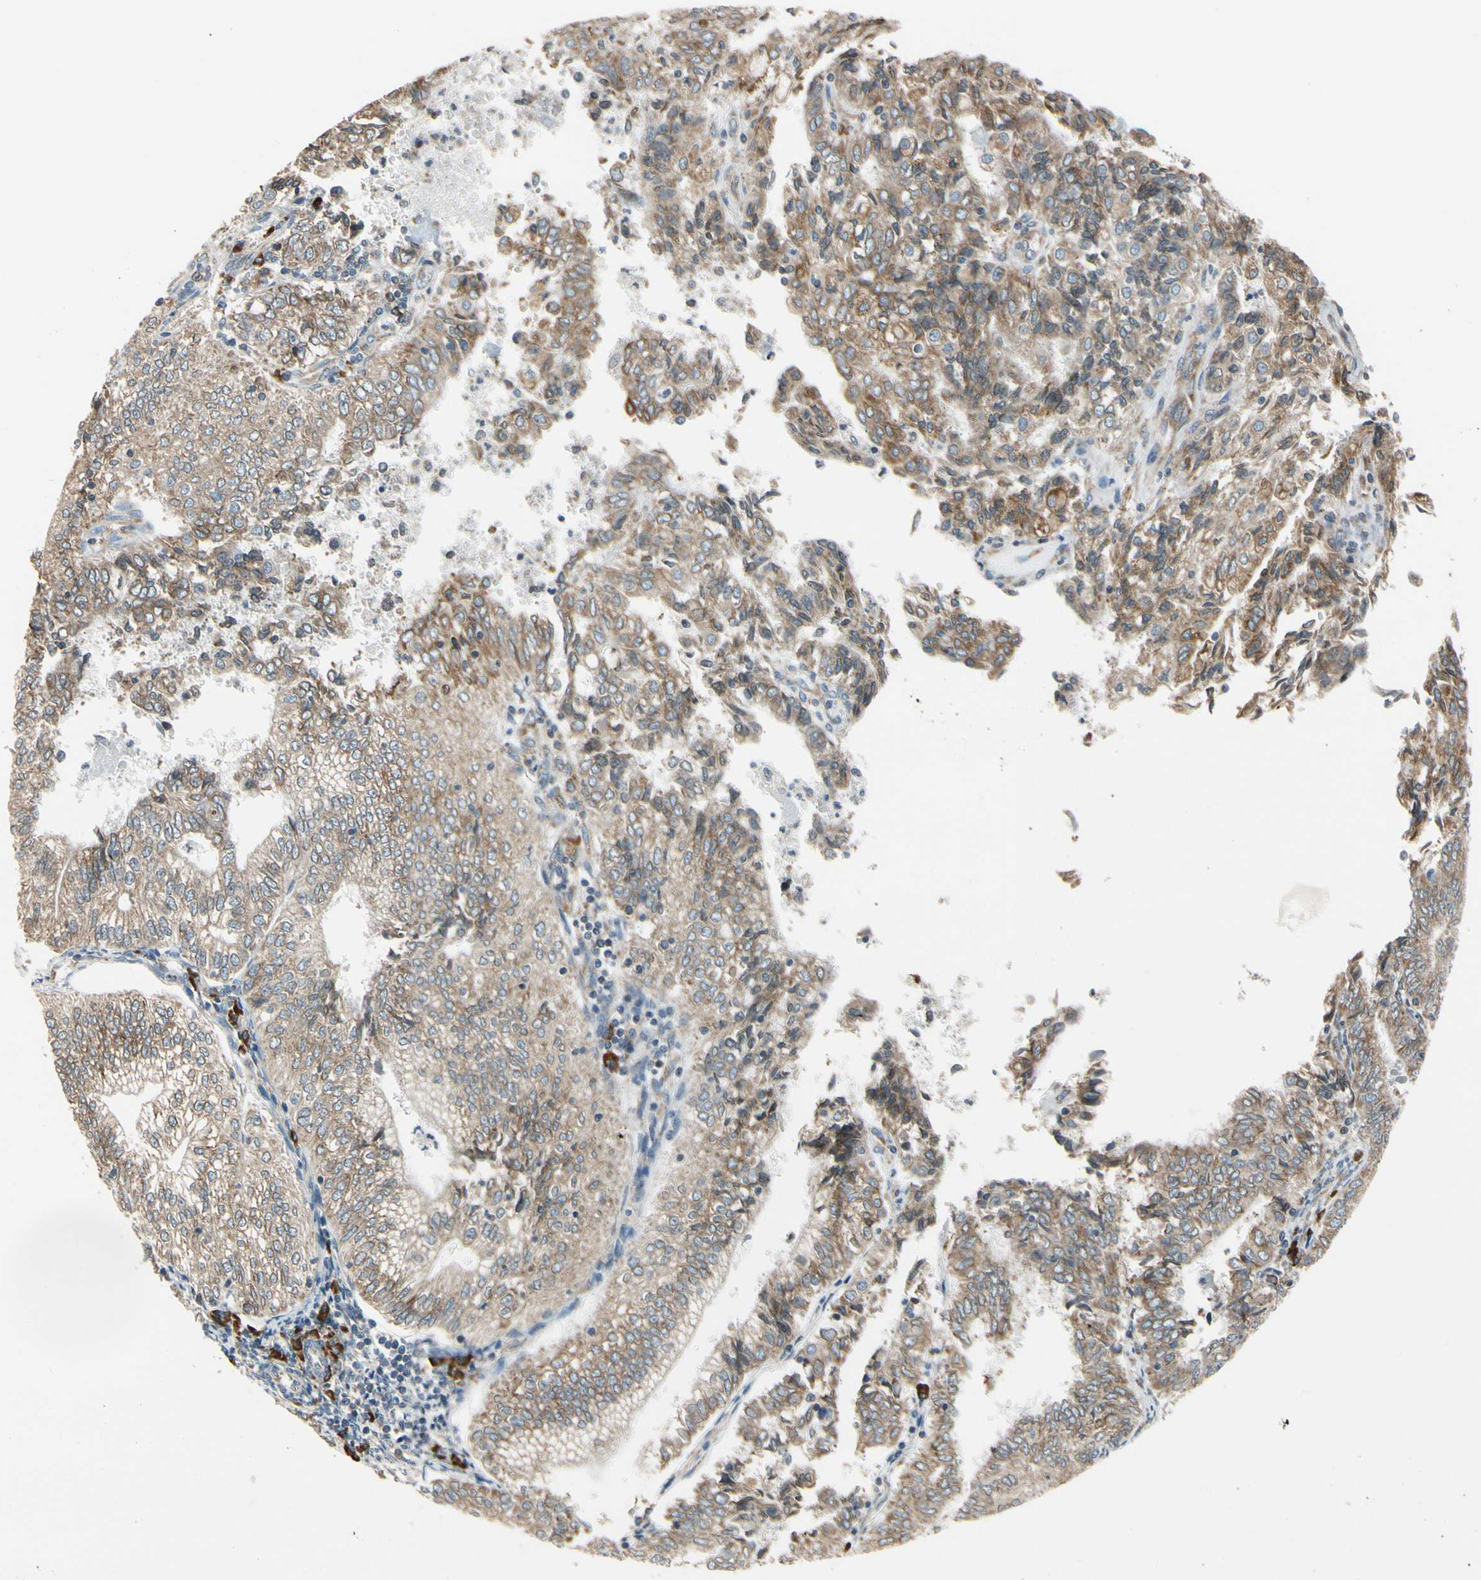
{"staining": {"intensity": "weak", "quantity": ">75%", "location": "cytoplasmic/membranous"}, "tissue": "endometrial cancer", "cell_type": "Tumor cells", "image_type": "cancer", "snomed": [{"axis": "morphology", "description": "Adenocarcinoma, NOS"}, {"axis": "topography", "description": "Endometrium"}], "caption": "Endometrial cancer stained with DAB immunohistochemistry displays low levels of weak cytoplasmic/membranous positivity in about >75% of tumor cells.", "gene": "RPN2", "patient": {"sex": "female", "age": 69}}